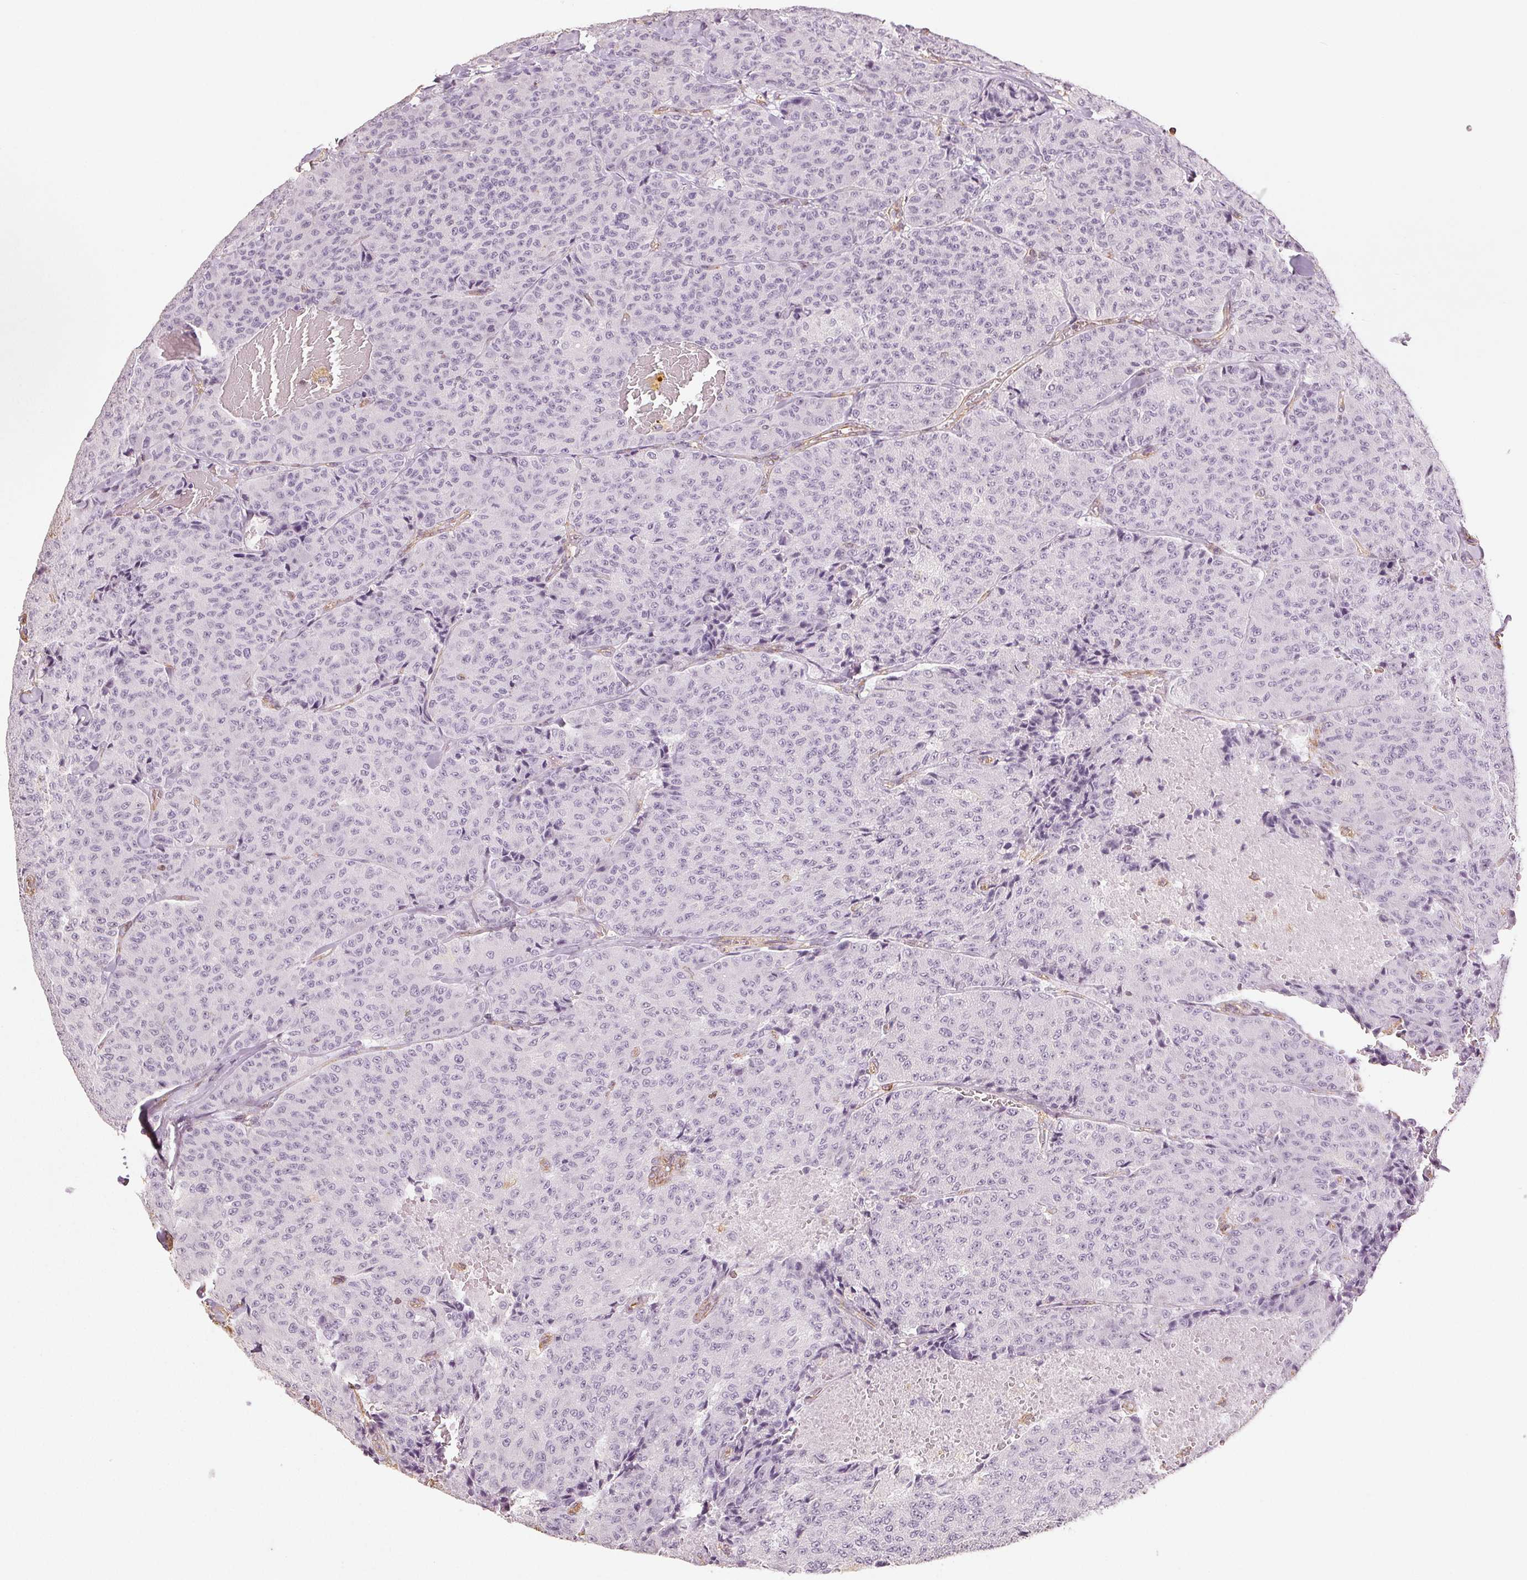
{"staining": {"intensity": "negative", "quantity": "none", "location": "none"}, "tissue": "carcinoid", "cell_type": "Tumor cells", "image_type": "cancer", "snomed": [{"axis": "morphology", "description": "Carcinoid, malignant, NOS"}, {"axis": "topography", "description": "Lung"}], "caption": "There is no significant positivity in tumor cells of carcinoid.", "gene": "COL7A1", "patient": {"sex": "male", "age": 71}}